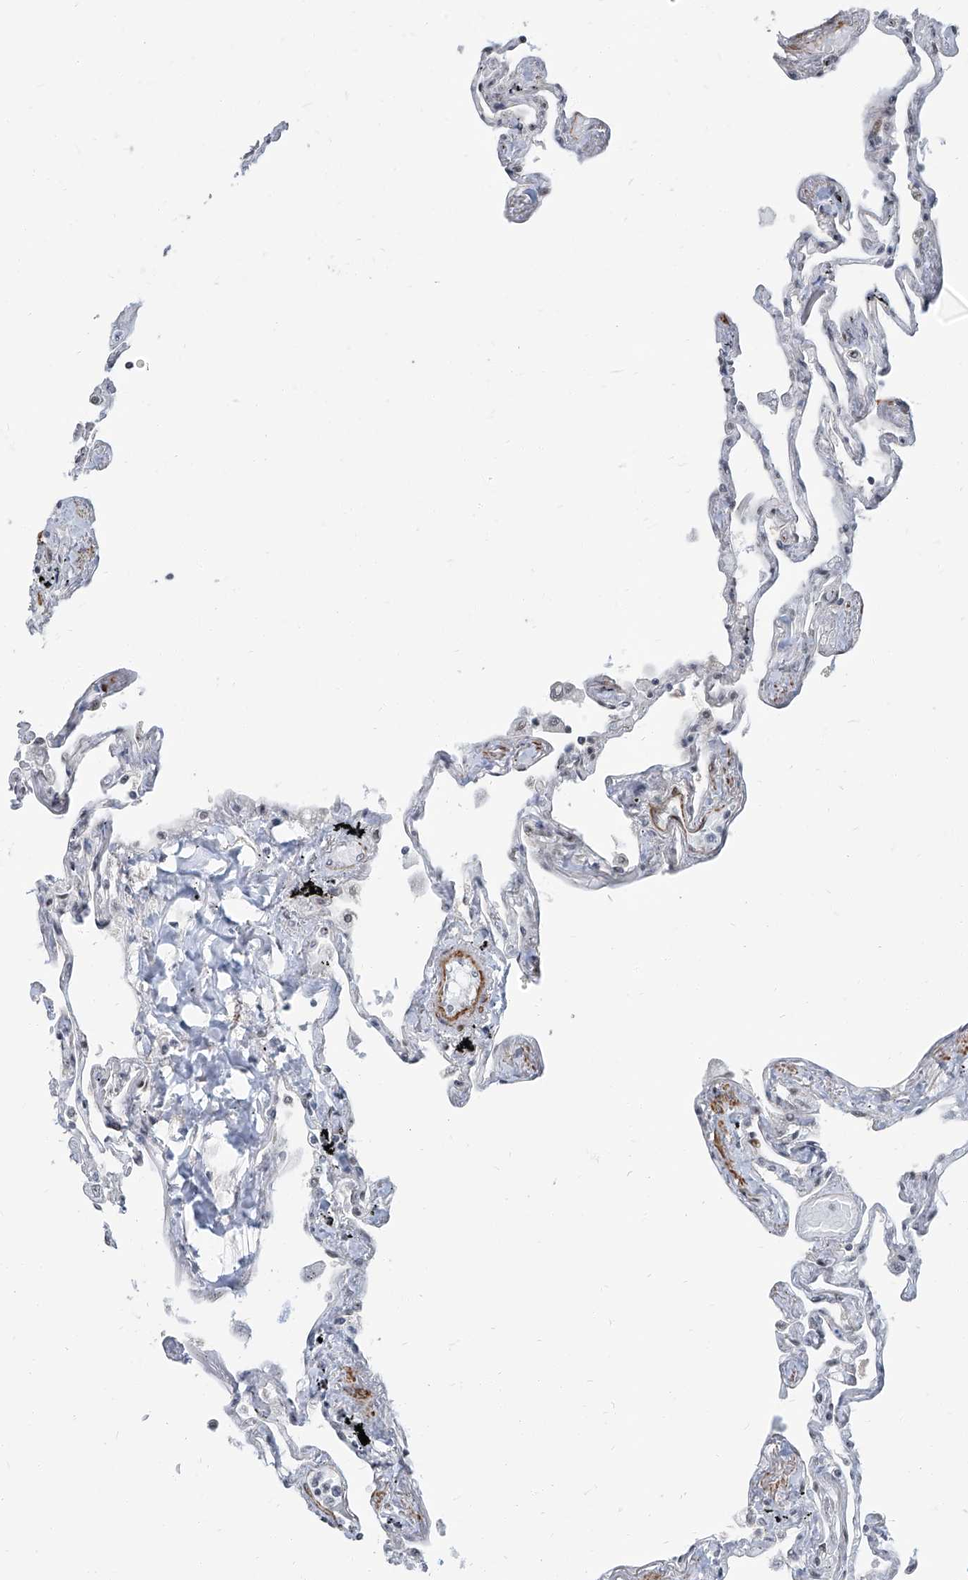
{"staining": {"intensity": "negative", "quantity": "none", "location": "none"}, "tissue": "lung", "cell_type": "Alveolar cells", "image_type": "normal", "snomed": [{"axis": "morphology", "description": "Normal tissue, NOS"}, {"axis": "topography", "description": "Lung"}], "caption": "DAB (3,3'-diaminobenzidine) immunohistochemical staining of normal lung displays no significant positivity in alveolar cells. Nuclei are stained in blue.", "gene": "TXLNB", "patient": {"sex": "female", "age": 67}}